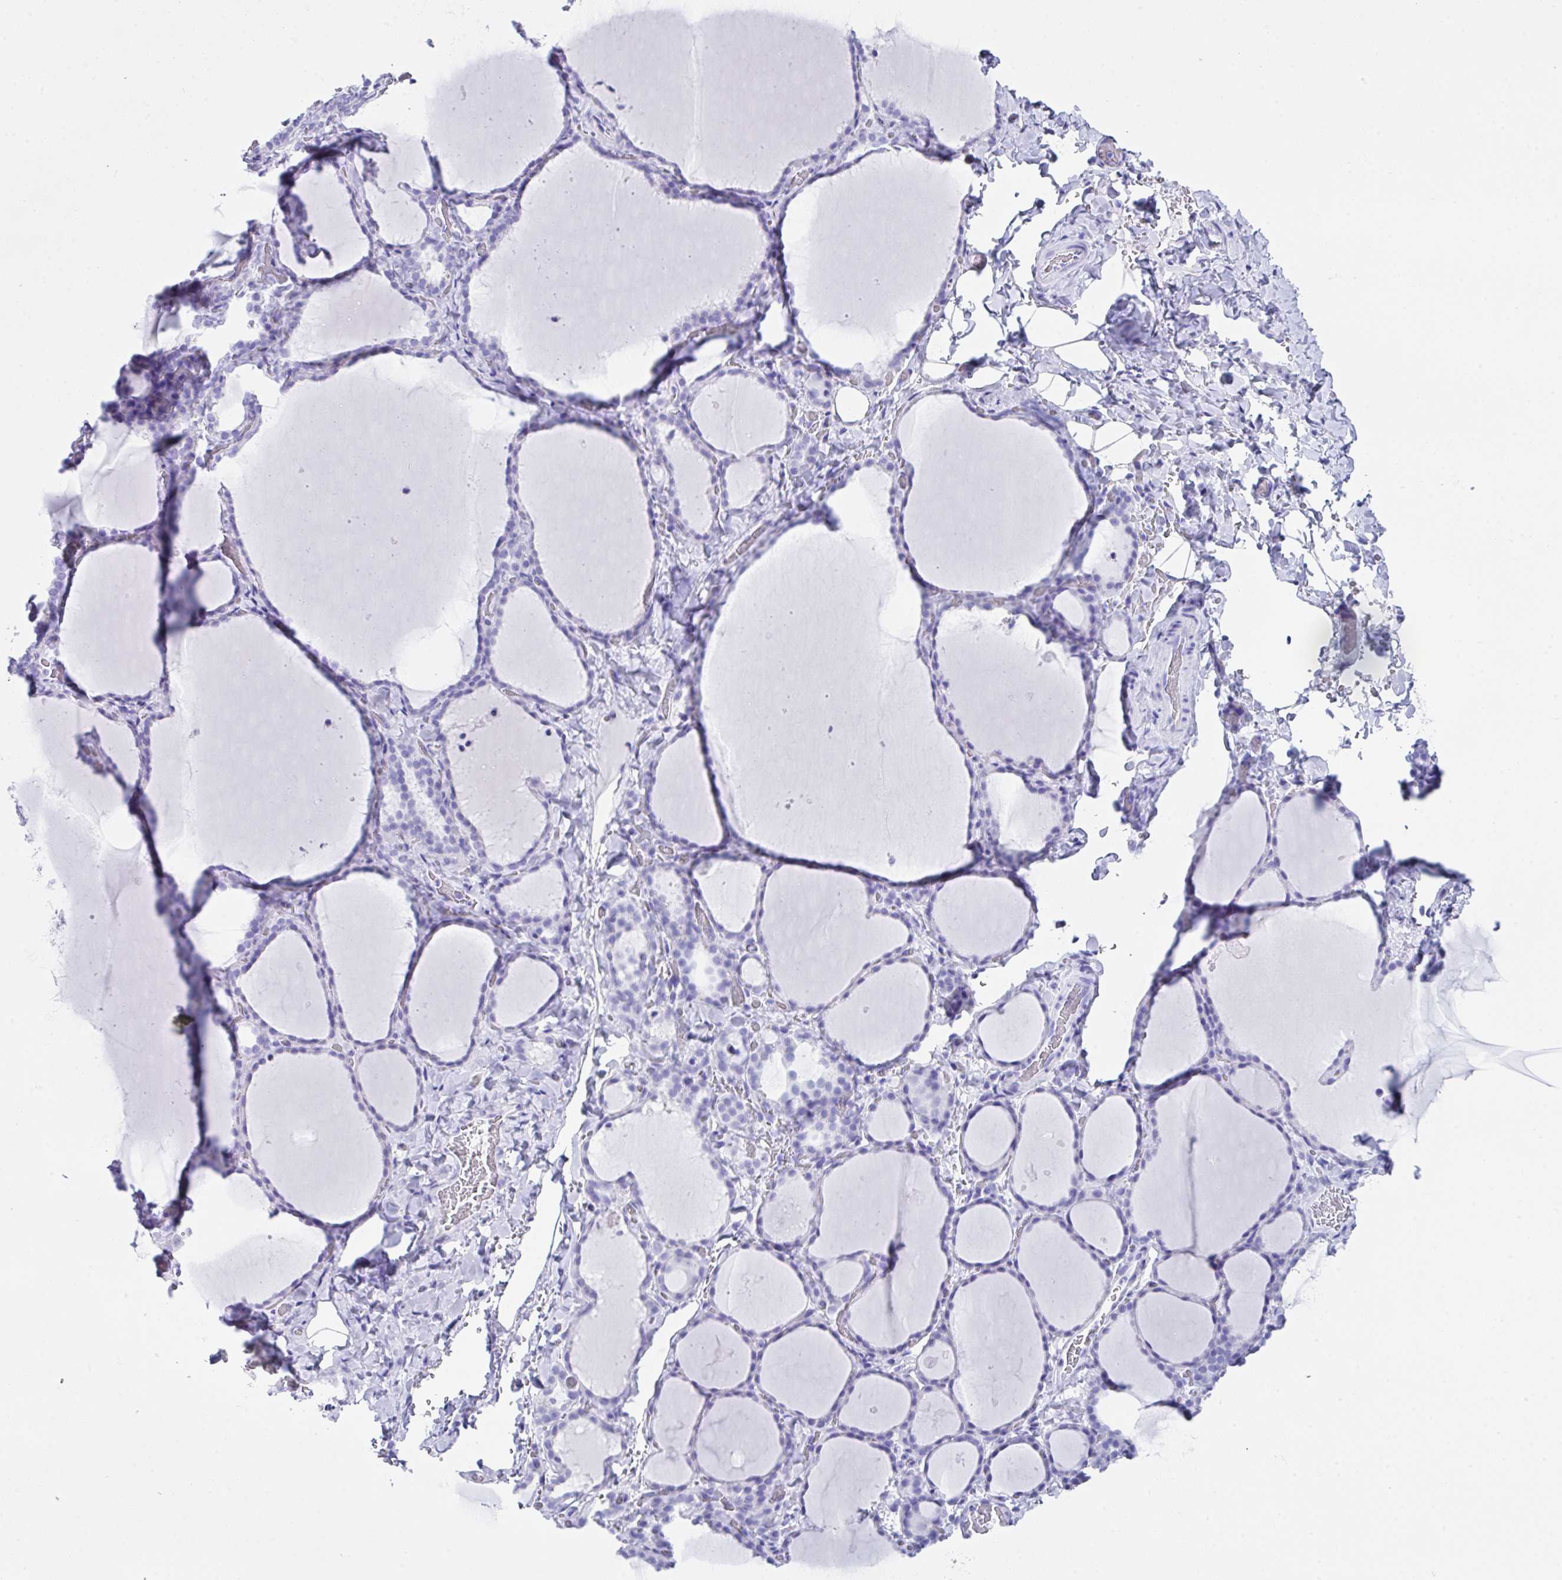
{"staining": {"intensity": "negative", "quantity": "none", "location": "none"}, "tissue": "thyroid gland", "cell_type": "Glandular cells", "image_type": "normal", "snomed": [{"axis": "morphology", "description": "Normal tissue, NOS"}, {"axis": "topography", "description": "Thyroid gland"}], "caption": "Benign thyroid gland was stained to show a protein in brown. There is no significant expression in glandular cells.", "gene": "LGALS4", "patient": {"sex": "female", "age": 22}}